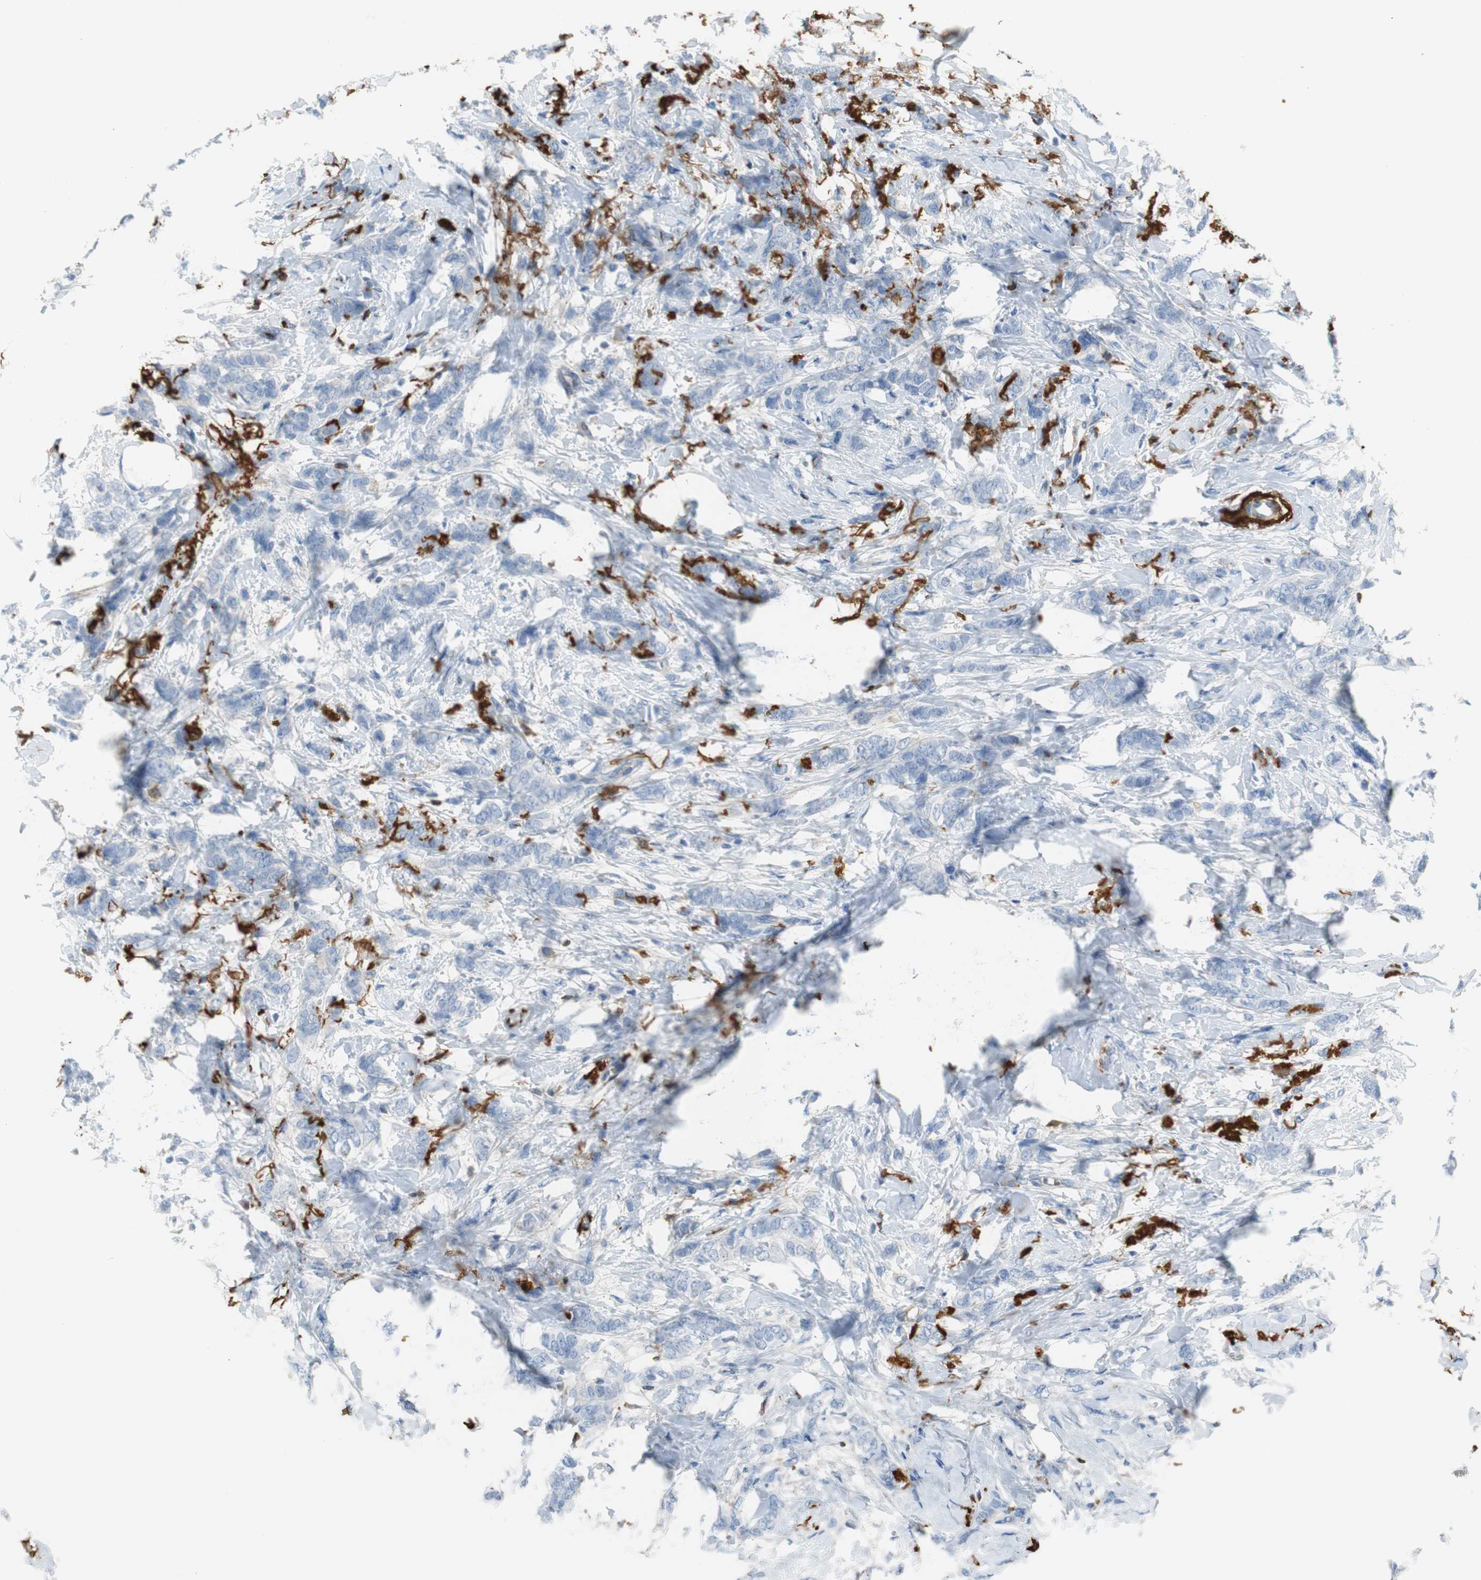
{"staining": {"intensity": "negative", "quantity": "none", "location": "none"}, "tissue": "breast cancer", "cell_type": "Tumor cells", "image_type": "cancer", "snomed": [{"axis": "morphology", "description": "Lobular carcinoma, in situ"}, {"axis": "morphology", "description": "Lobular carcinoma"}, {"axis": "topography", "description": "Breast"}], "caption": "Protein analysis of breast cancer displays no significant expression in tumor cells.", "gene": "APCS", "patient": {"sex": "female", "age": 41}}